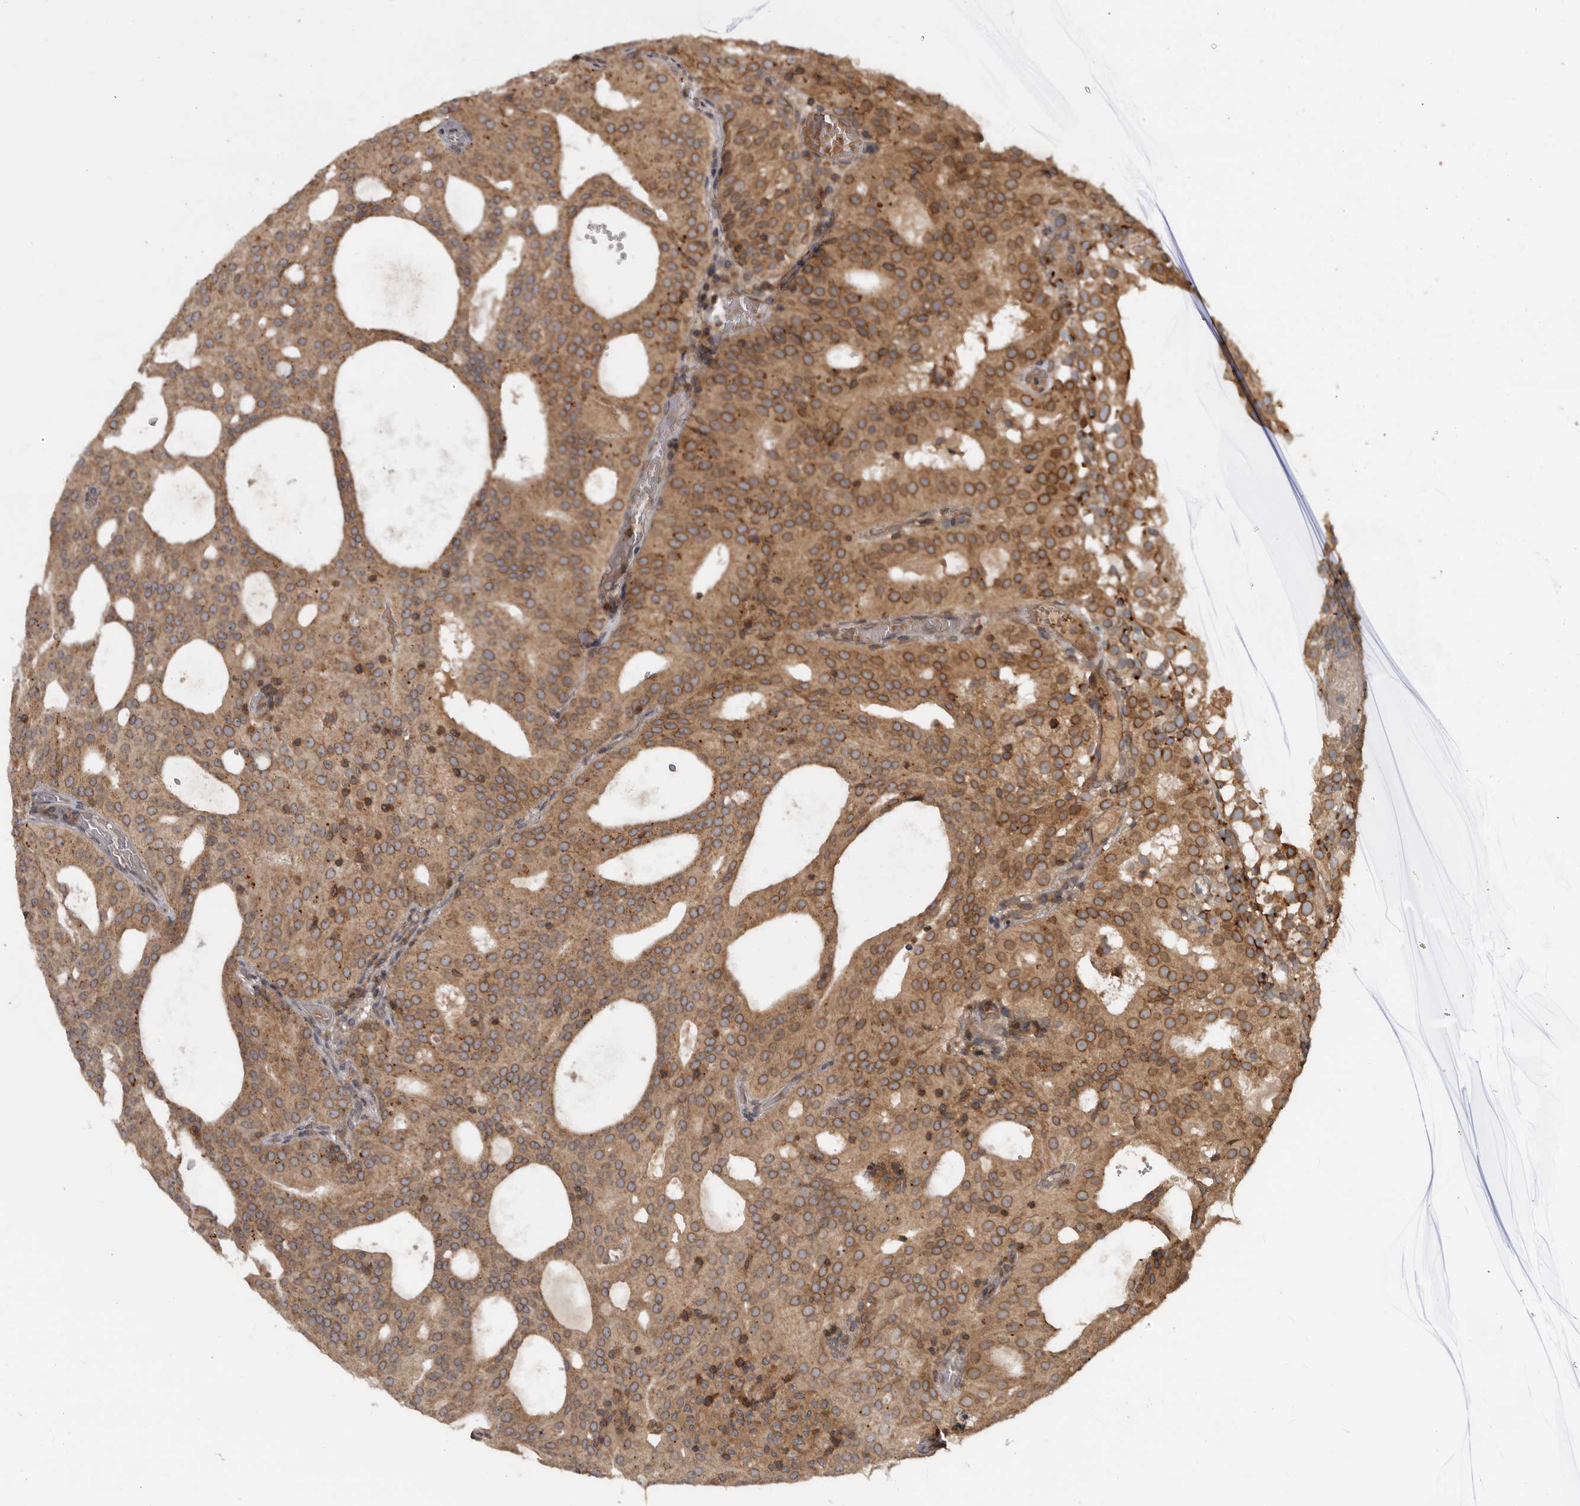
{"staining": {"intensity": "moderate", "quantity": ">75%", "location": "cytoplasmic/membranous"}, "tissue": "prostate cancer", "cell_type": "Tumor cells", "image_type": "cancer", "snomed": [{"axis": "morphology", "description": "Adenocarcinoma, Medium grade"}, {"axis": "topography", "description": "Prostate"}], "caption": "Prostate adenocarcinoma (medium-grade) stained with a protein marker displays moderate staining in tumor cells.", "gene": "STK36", "patient": {"sex": "male", "age": 88}}